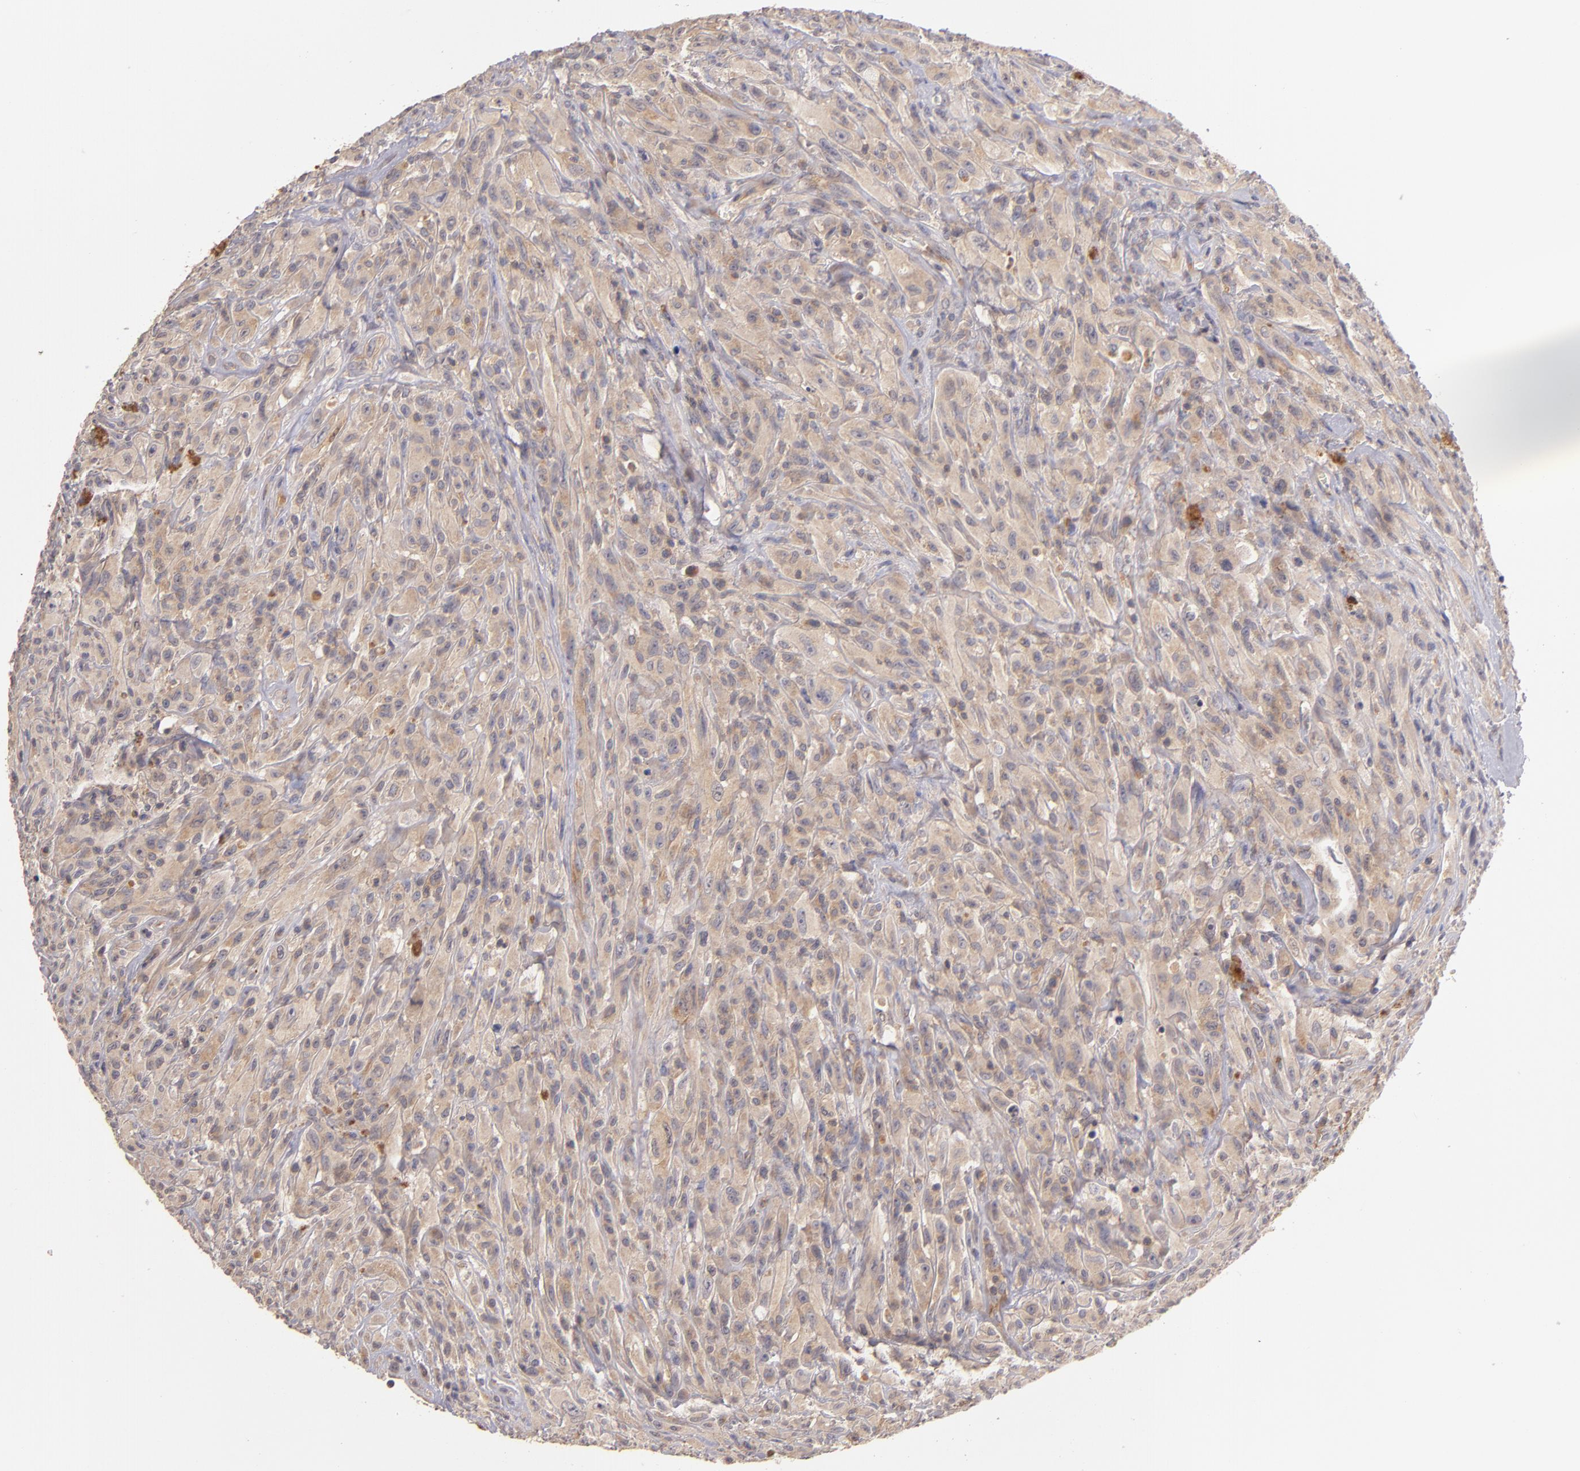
{"staining": {"intensity": "moderate", "quantity": "25%-75%", "location": "cytoplasmic/membranous"}, "tissue": "glioma", "cell_type": "Tumor cells", "image_type": "cancer", "snomed": [{"axis": "morphology", "description": "Glioma, malignant, High grade"}, {"axis": "topography", "description": "Brain"}], "caption": "Human malignant glioma (high-grade) stained for a protein (brown) reveals moderate cytoplasmic/membranous positive expression in approximately 25%-75% of tumor cells.", "gene": "UPF3B", "patient": {"sex": "male", "age": 48}}